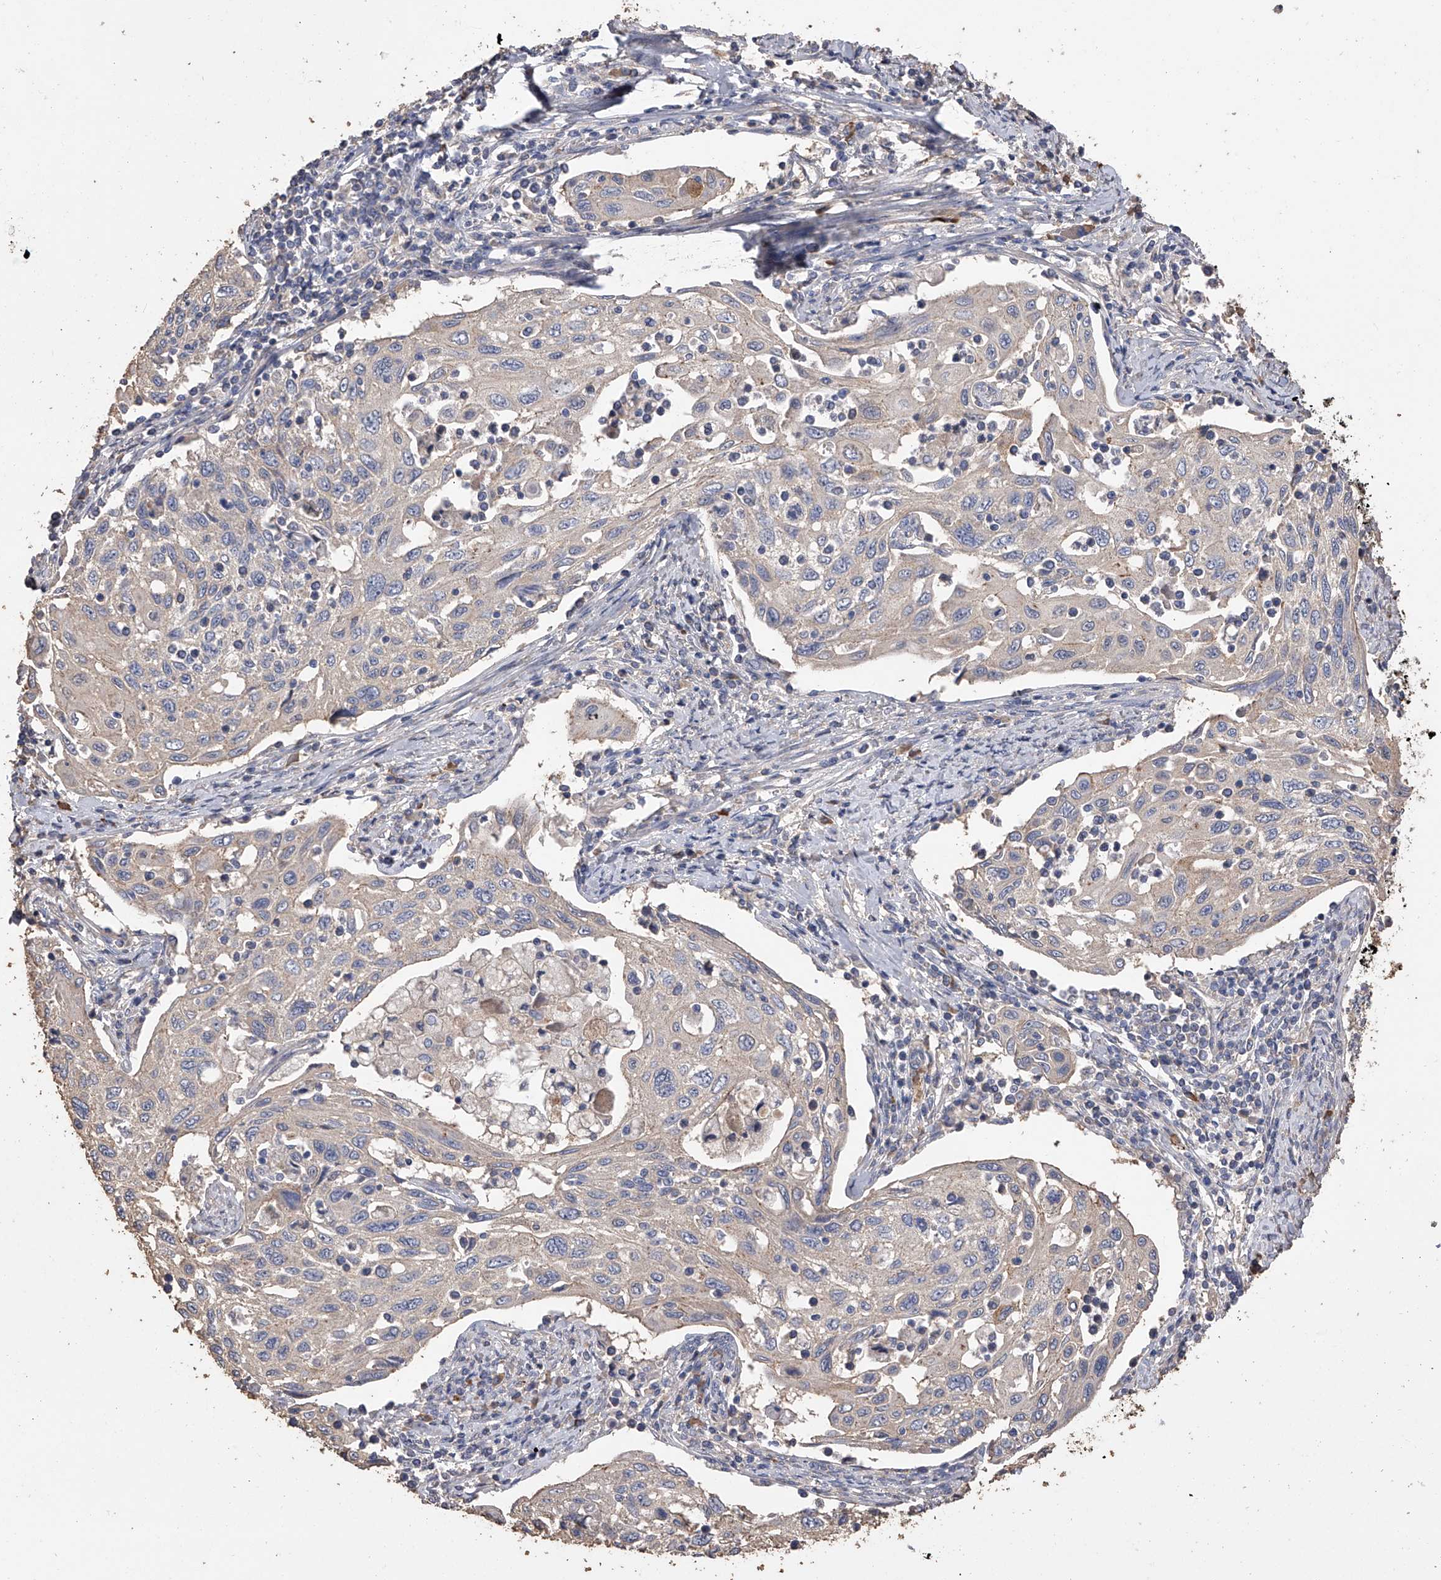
{"staining": {"intensity": "negative", "quantity": "none", "location": "none"}, "tissue": "cervical cancer", "cell_type": "Tumor cells", "image_type": "cancer", "snomed": [{"axis": "morphology", "description": "Squamous cell carcinoma, NOS"}, {"axis": "topography", "description": "Cervix"}], "caption": "A high-resolution histopathology image shows immunohistochemistry (IHC) staining of cervical squamous cell carcinoma, which displays no significant expression in tumor cells.", "gene": "ZNF343", "patient": {"sex": "female", "age": 70}}